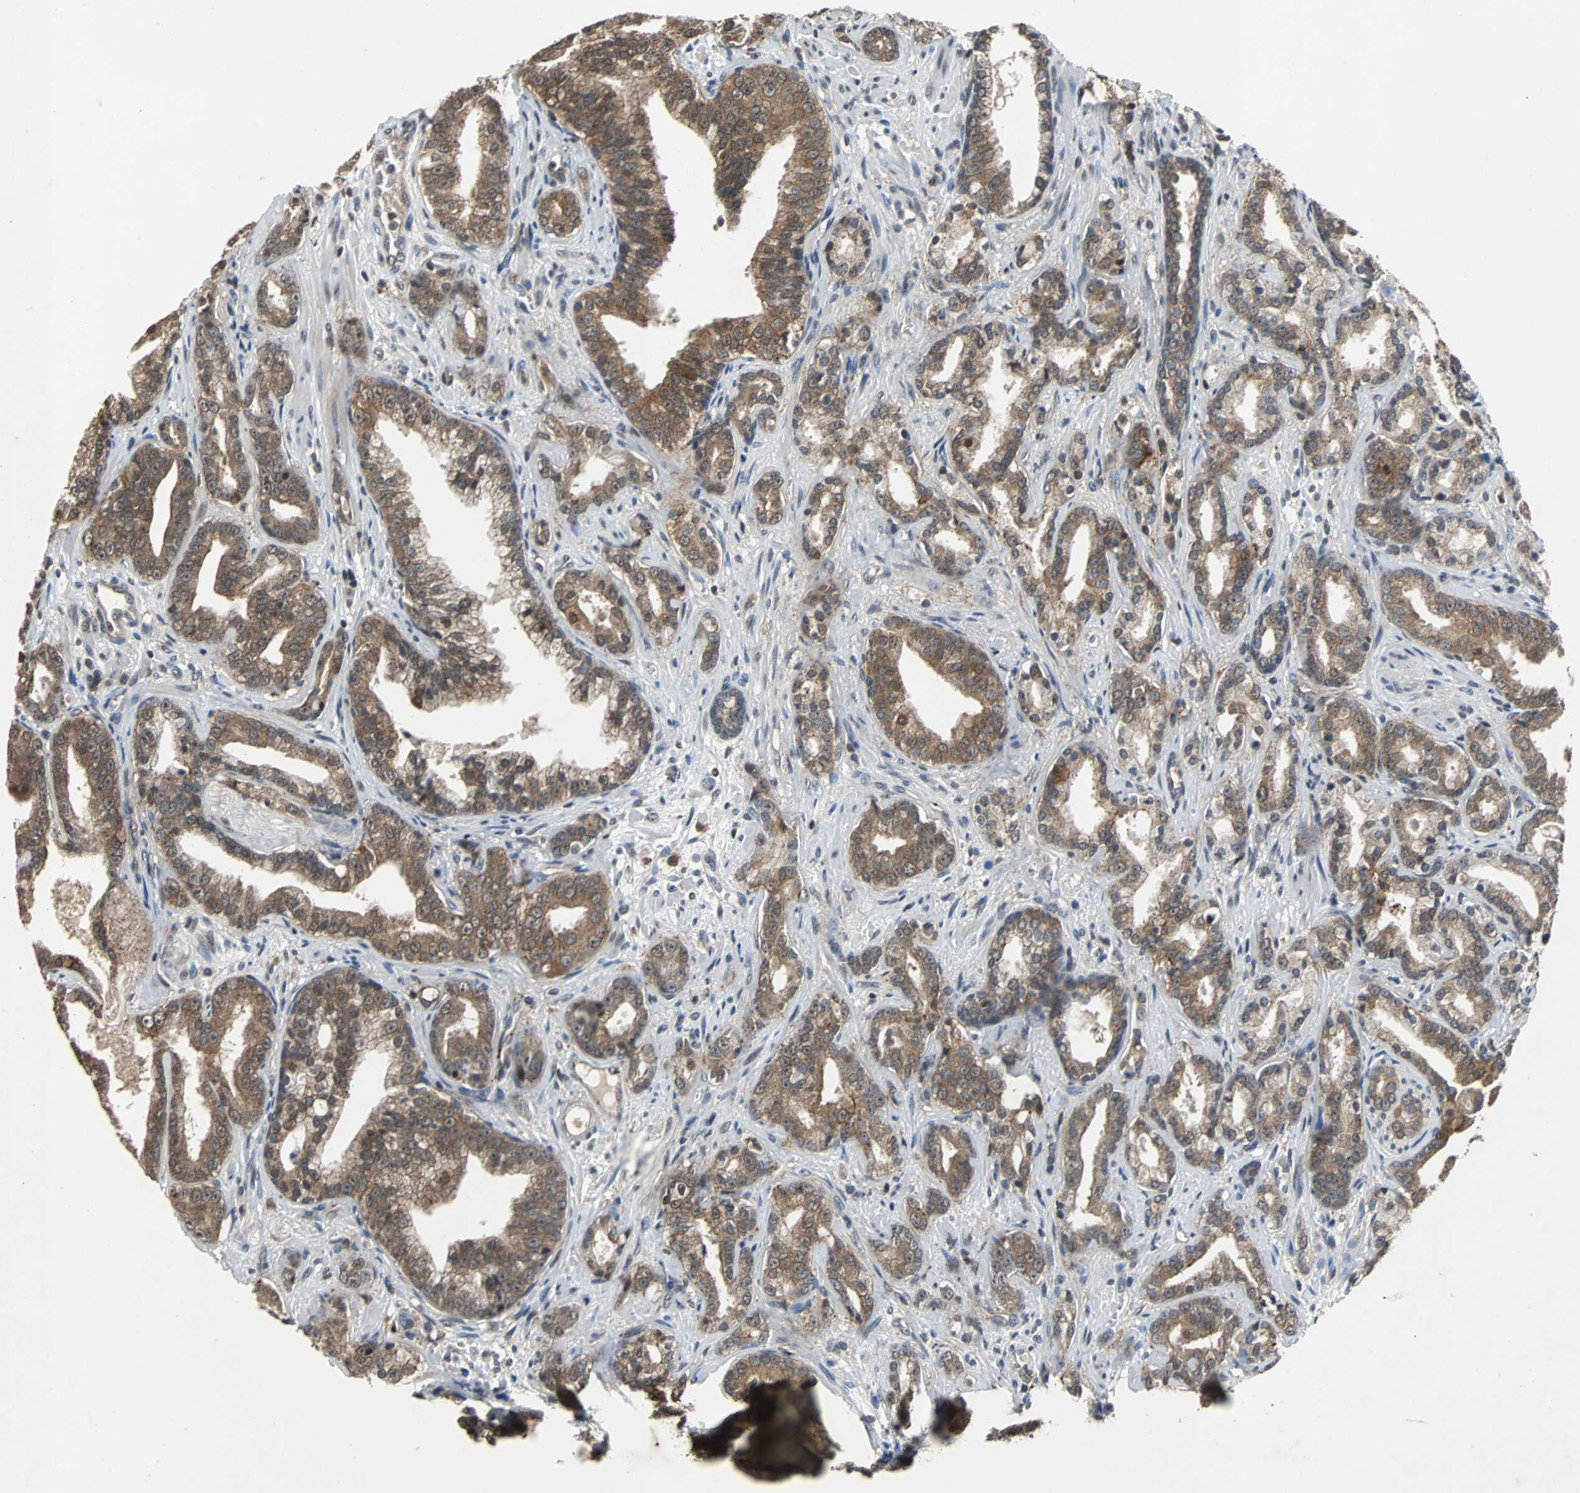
{"staining": {"intensity": "moderate", "quantity": ">75%", "location": "cytoplasmic/membranous"}, "tissue": "prostate cancer", "cell_type": "Tumor cells", "image_type": "cancer", "snomed": [{"axis": "morphology", "description": "Adenocarcinoma, Low grade"}, {"axis": "topography", "description": "Prostate"}], "caption": "Human adenocarcinoma (low-grade) (prostate) stained for a protein (brown) shows moderate cytoplasmic/membranous positive positivity in about >75% of tumor cells.", "gene": "LSR", "patient": {"sex": "male", "age": 63}}